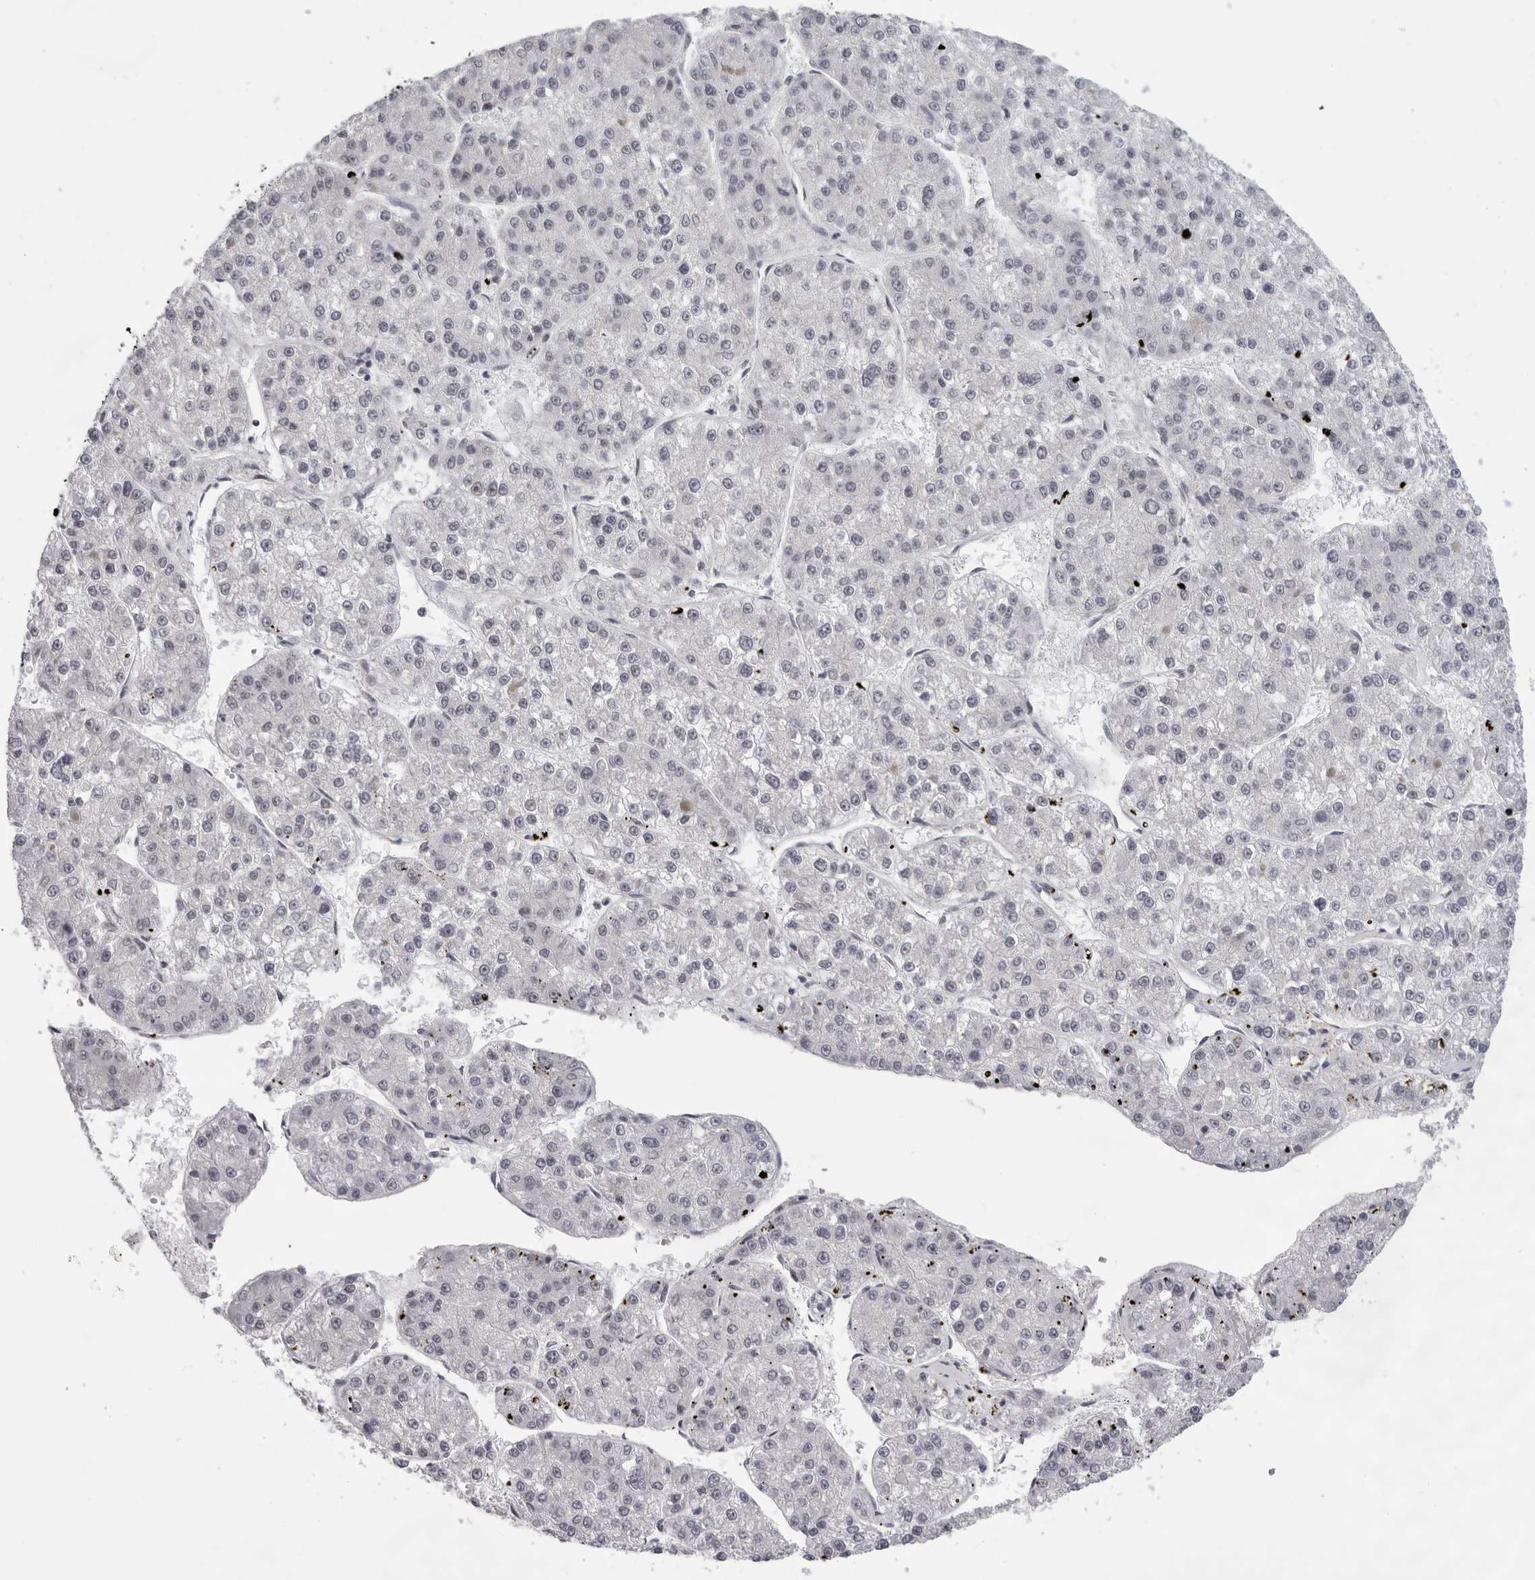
{"staining": {"intensity": "weak", "quantity": "<25%", "location": "nuclear"}, "tissue": "liver cancer", "cell_type": "Tumor cells", "image_type": "cancer", "snomed": [{"axis": "morphology", "description": "Carcinoma, Hepatocellular, NOS"}, {"axis": "topography", "description": "Liver"}], "caption": "An IHC histopathology image of liver cancer (hepatocellular carcinoma) is shown. There is no staining in tumor cells of liver cancer (hepatocellular carcinoma). (Brightfield microscopy of DAB immunohistochemistry at high magnification).", "gene": "EXOSC10", "patient": {"sex": "female", "age": 73}}